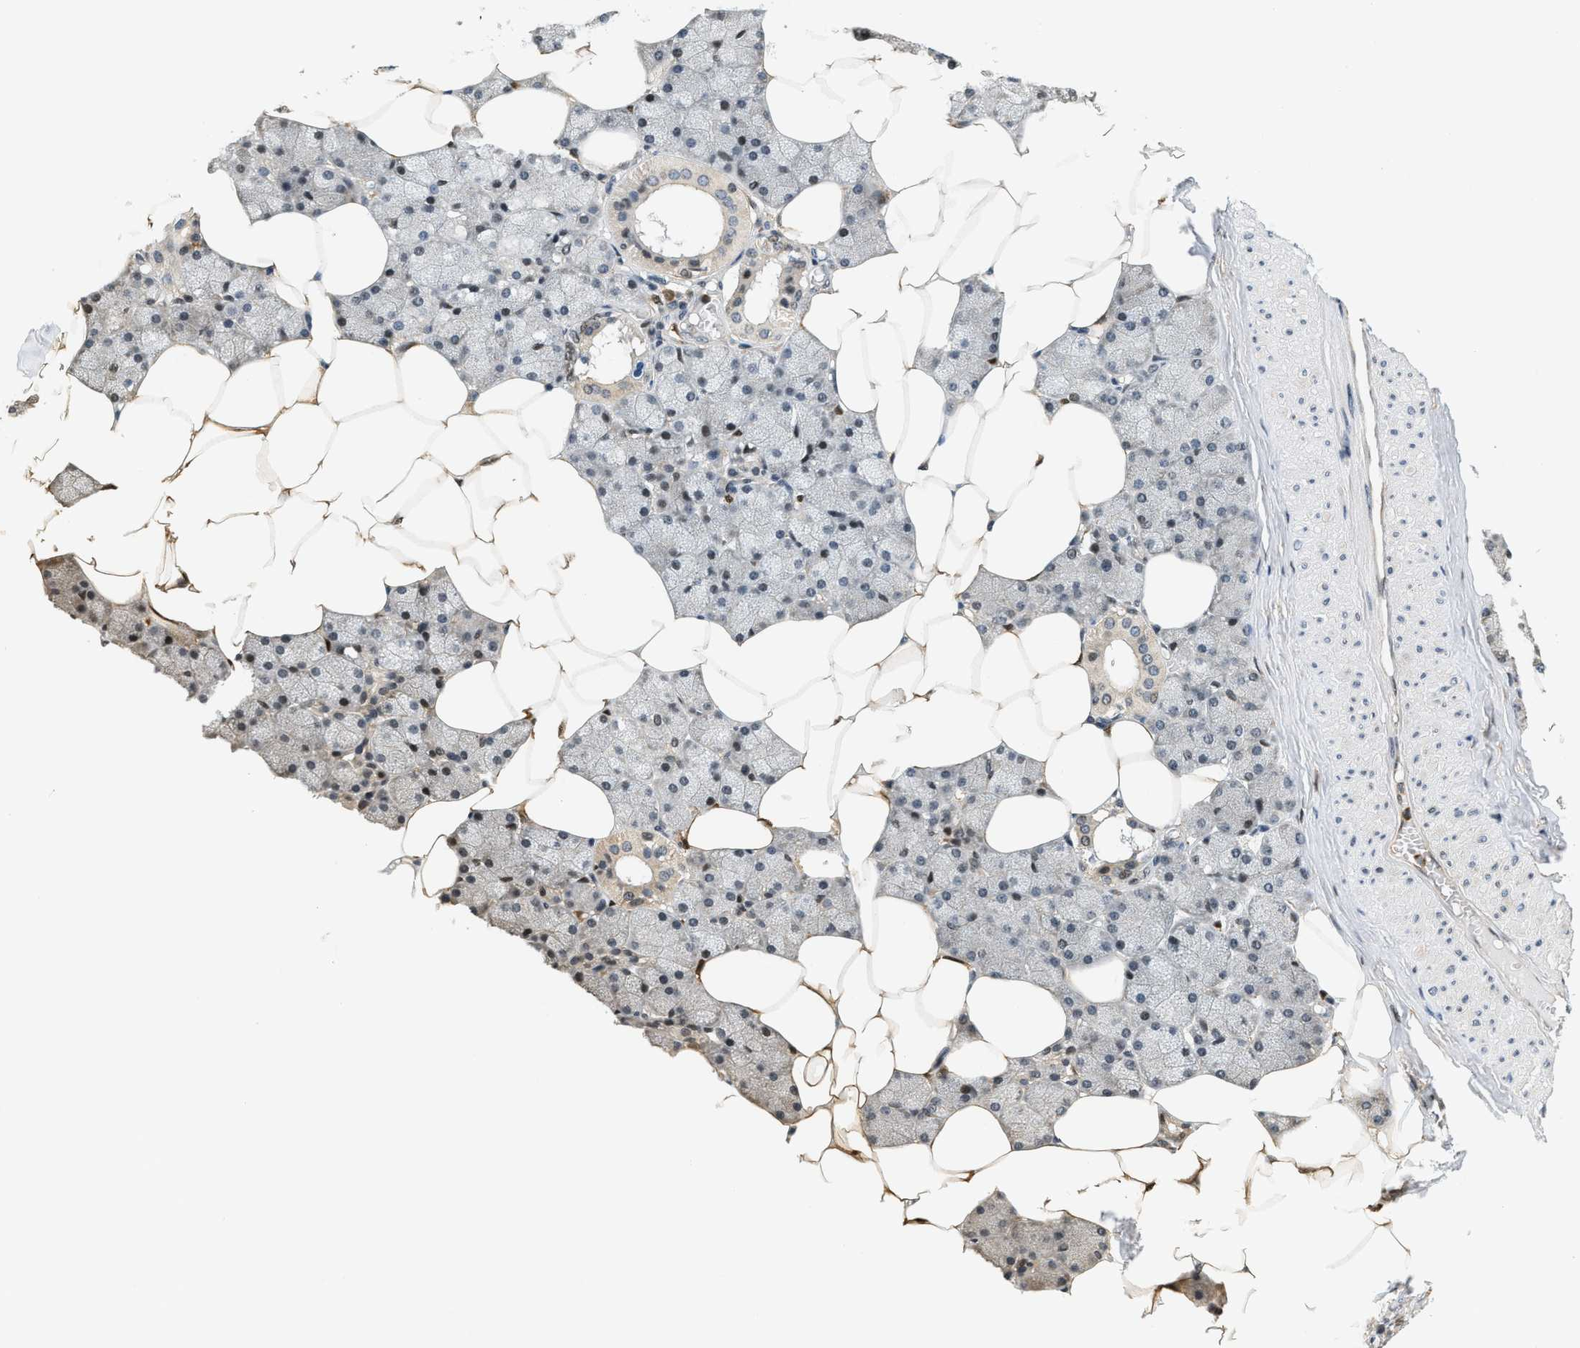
{"staining": {"intensity": "moderate", "quantity": "25%-75%", "location": "cytoplasmic/membranous,nuclear"}, "tissue": "salivary gland", "cell_type": "Glandular cells", "image_type": "normal", "snomed": [{"axis": "morphology", "description": "Normal tissue, NOS"}, {"axis": "topography", "description": "Salivary gland"}], "caption": "Protein staining by immunohistochemistry (IHC) displays moderate cytoplasmic/membranous,nuclear expression in approximately 25%-75% of glandular cells in unremarkable salivary gland.", "gene": "KMT2A", "patient": {"sex": "male", "age": 62}}